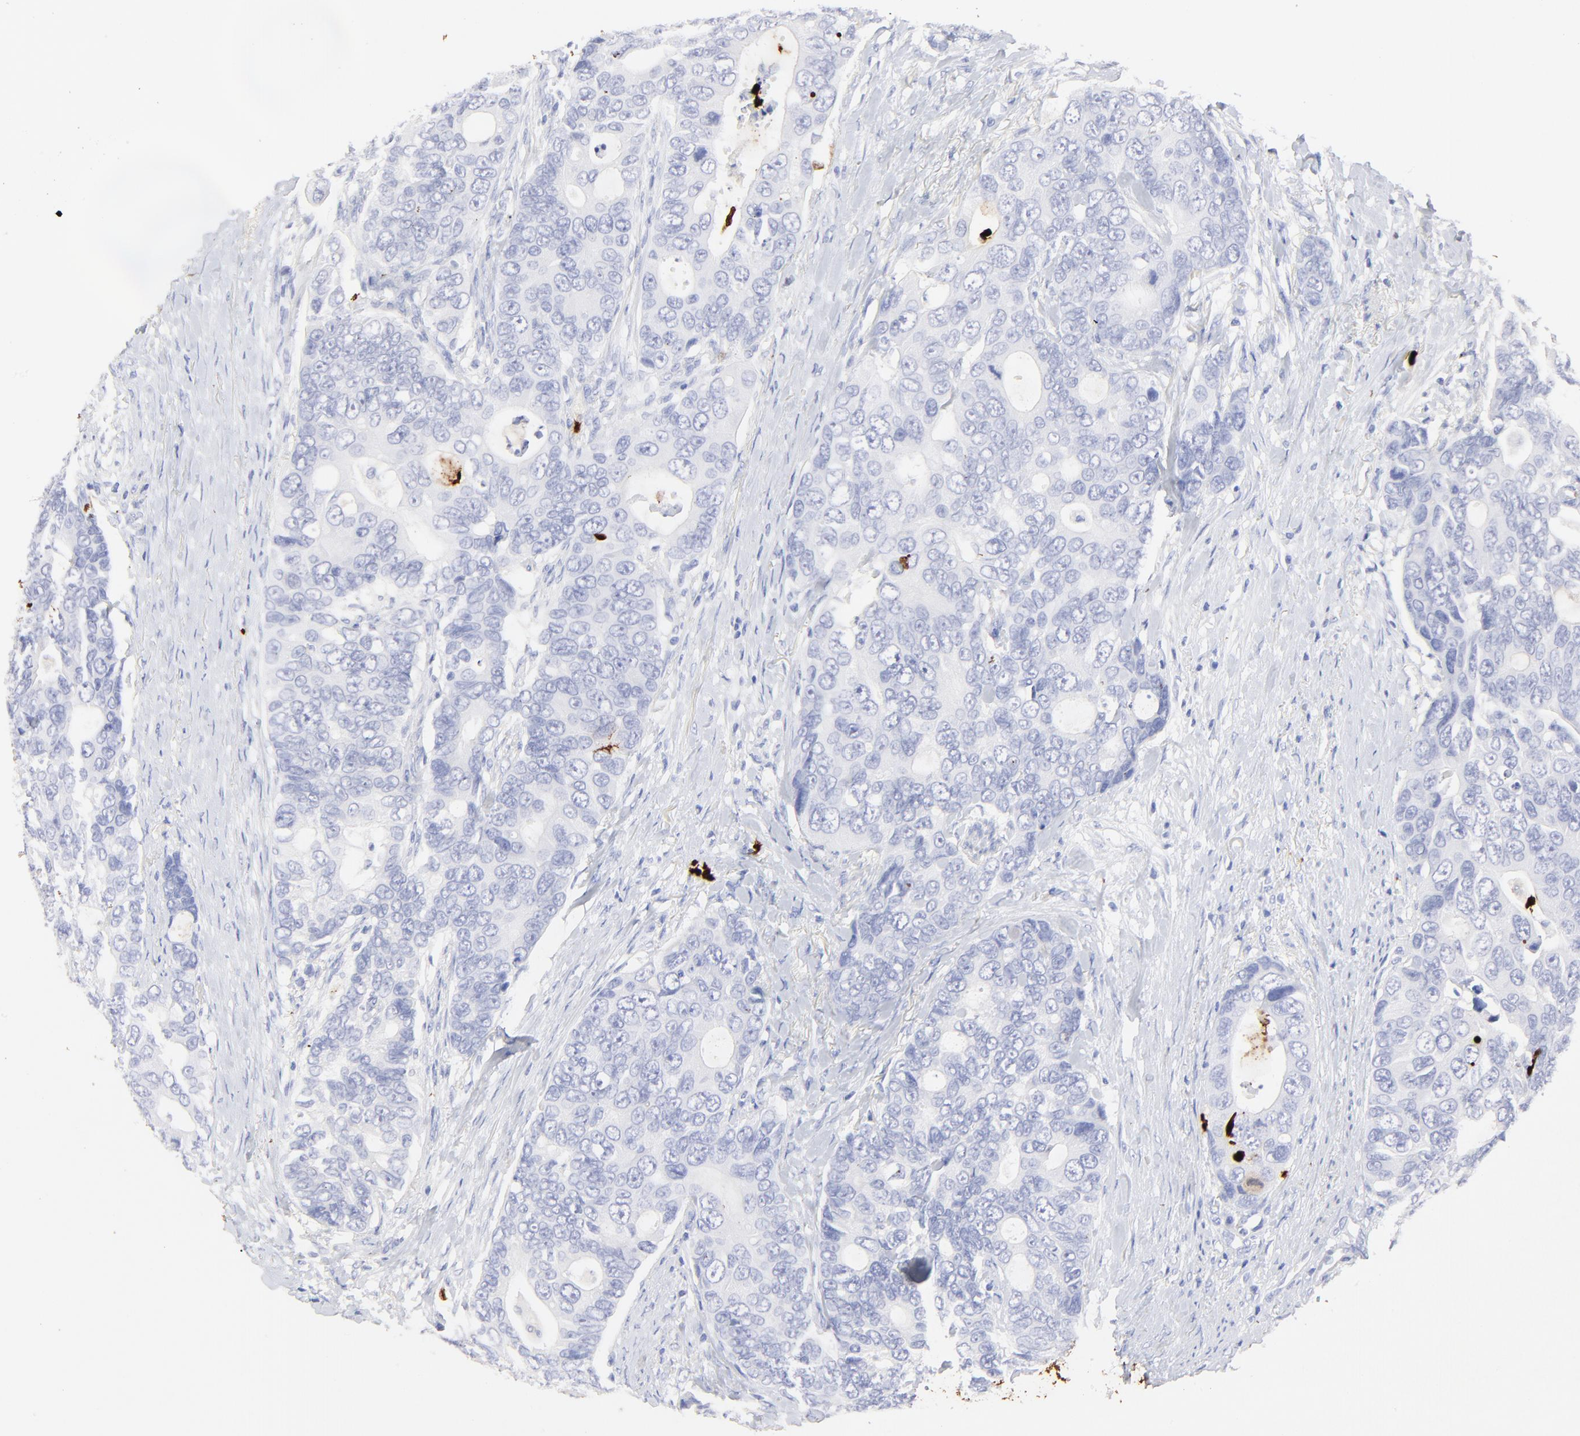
{"staining": {"intensity": "negative", "quantity": "none", "location": "none"}, "tissue": "colorectal cancer", "cell_type": "Tumor cells", "image_type": "cancer", "snomed": [{"axis": "morphology", "description": "Adenocarcinoma, NOS"}, {"axis": "topography", "description": "Rectum"}], "caption": "Immunohistochemical staining of colorectal cancer shows no significant staining in tumor cells.", "gene": "S100A12", "patient": {"sex": "female", "age": 67}}